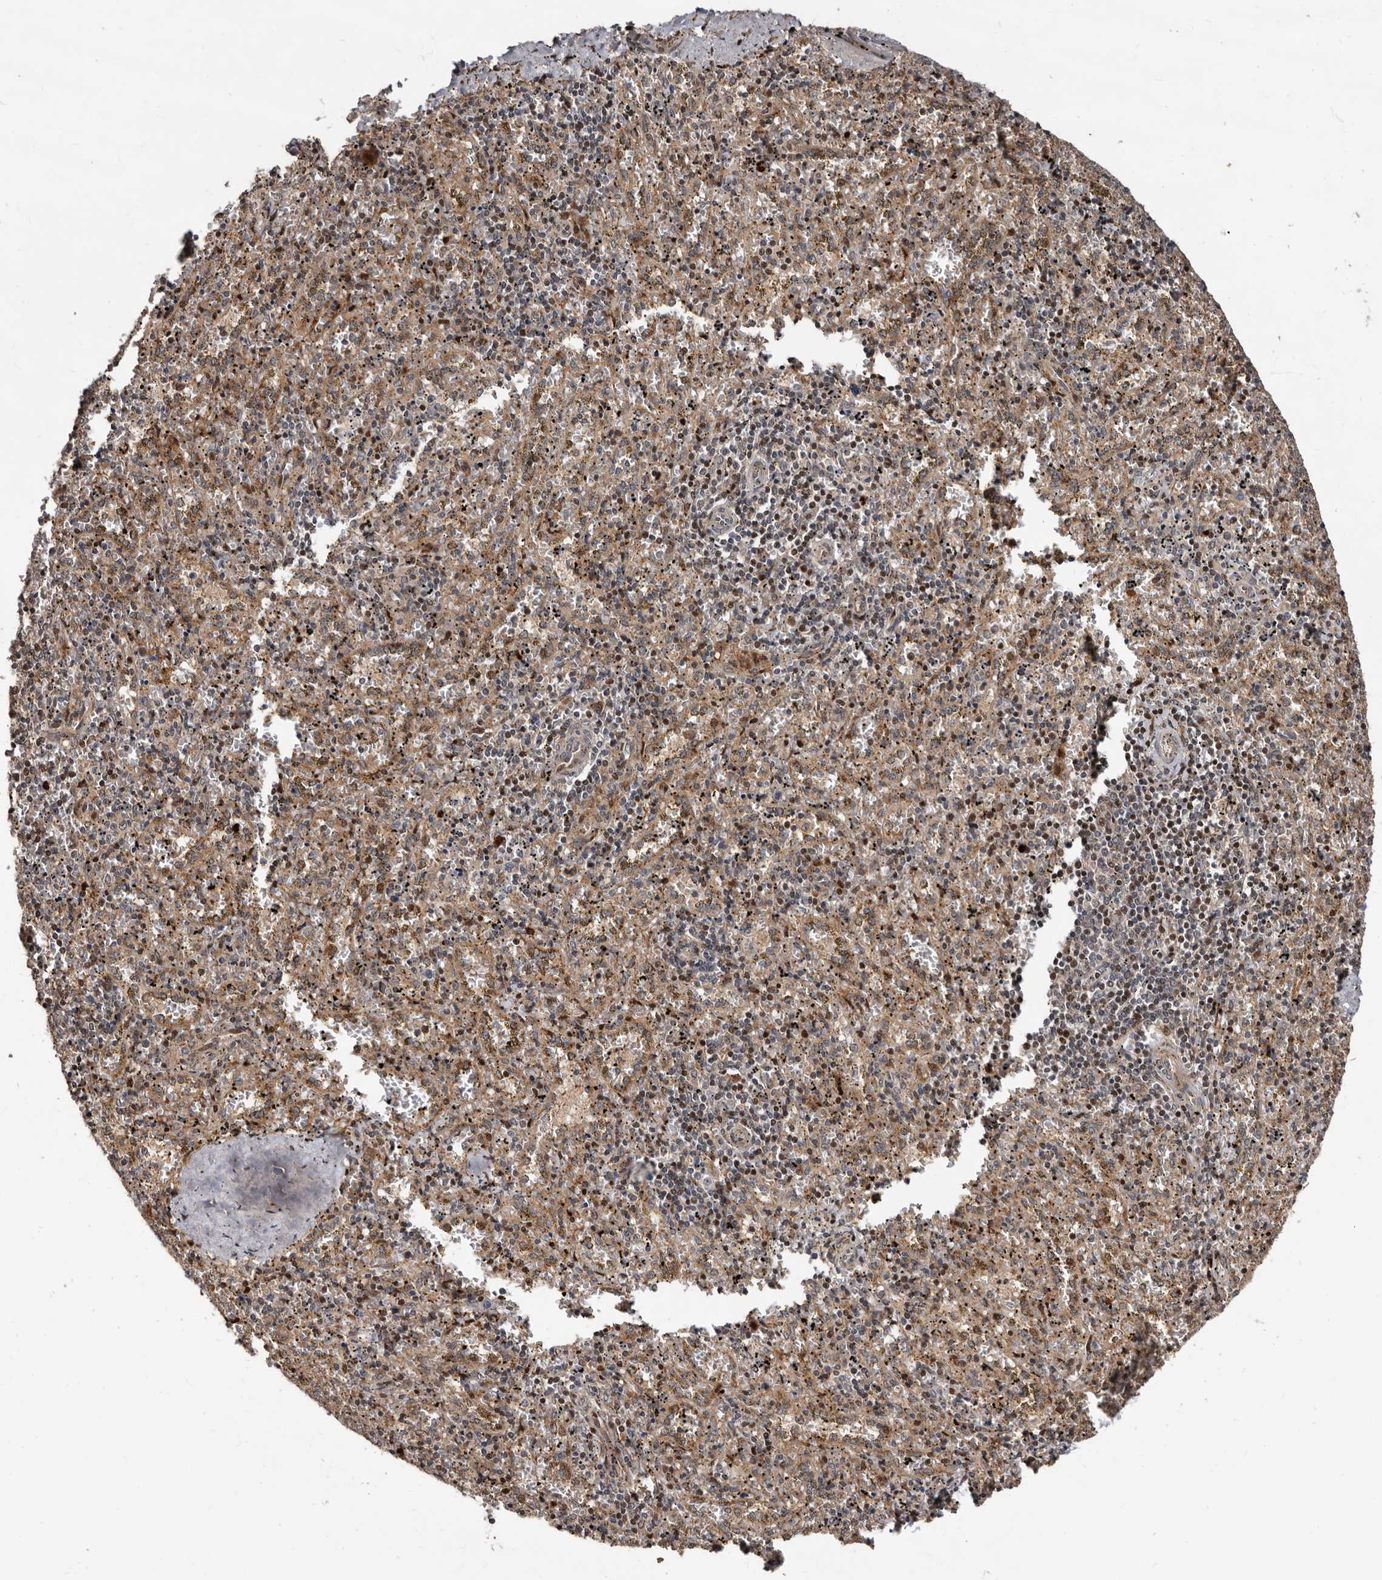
{"staining": {"intensity": "moderate", "quantity": "<25%", "location": "cytoplasmic/membranous"}, "tissue": "spleen", "cell_type": "Cells in red pulp", "image_type": "normal", "snomed": [{"axis": "morphology", "description": "Normal tissue, NOS"}, {"axis": "topography", "description": "Spleen"}], "caption": "Immunohistochemistry (IHC) staining of normal spleen, which reveals low levels of moderate cytoplasmic/membranous expression in about <25% of cells in red pulp indicating moderate cytoplasmic/membranous protein expression. The staining was performed using DAB (3,3'-diaminobenzidine) (brown) for protein detection and nuclei were counterstained in hematoxylin (blue).", "gene": "WEE2", "patient": {"sex": "male", "age": 11}}